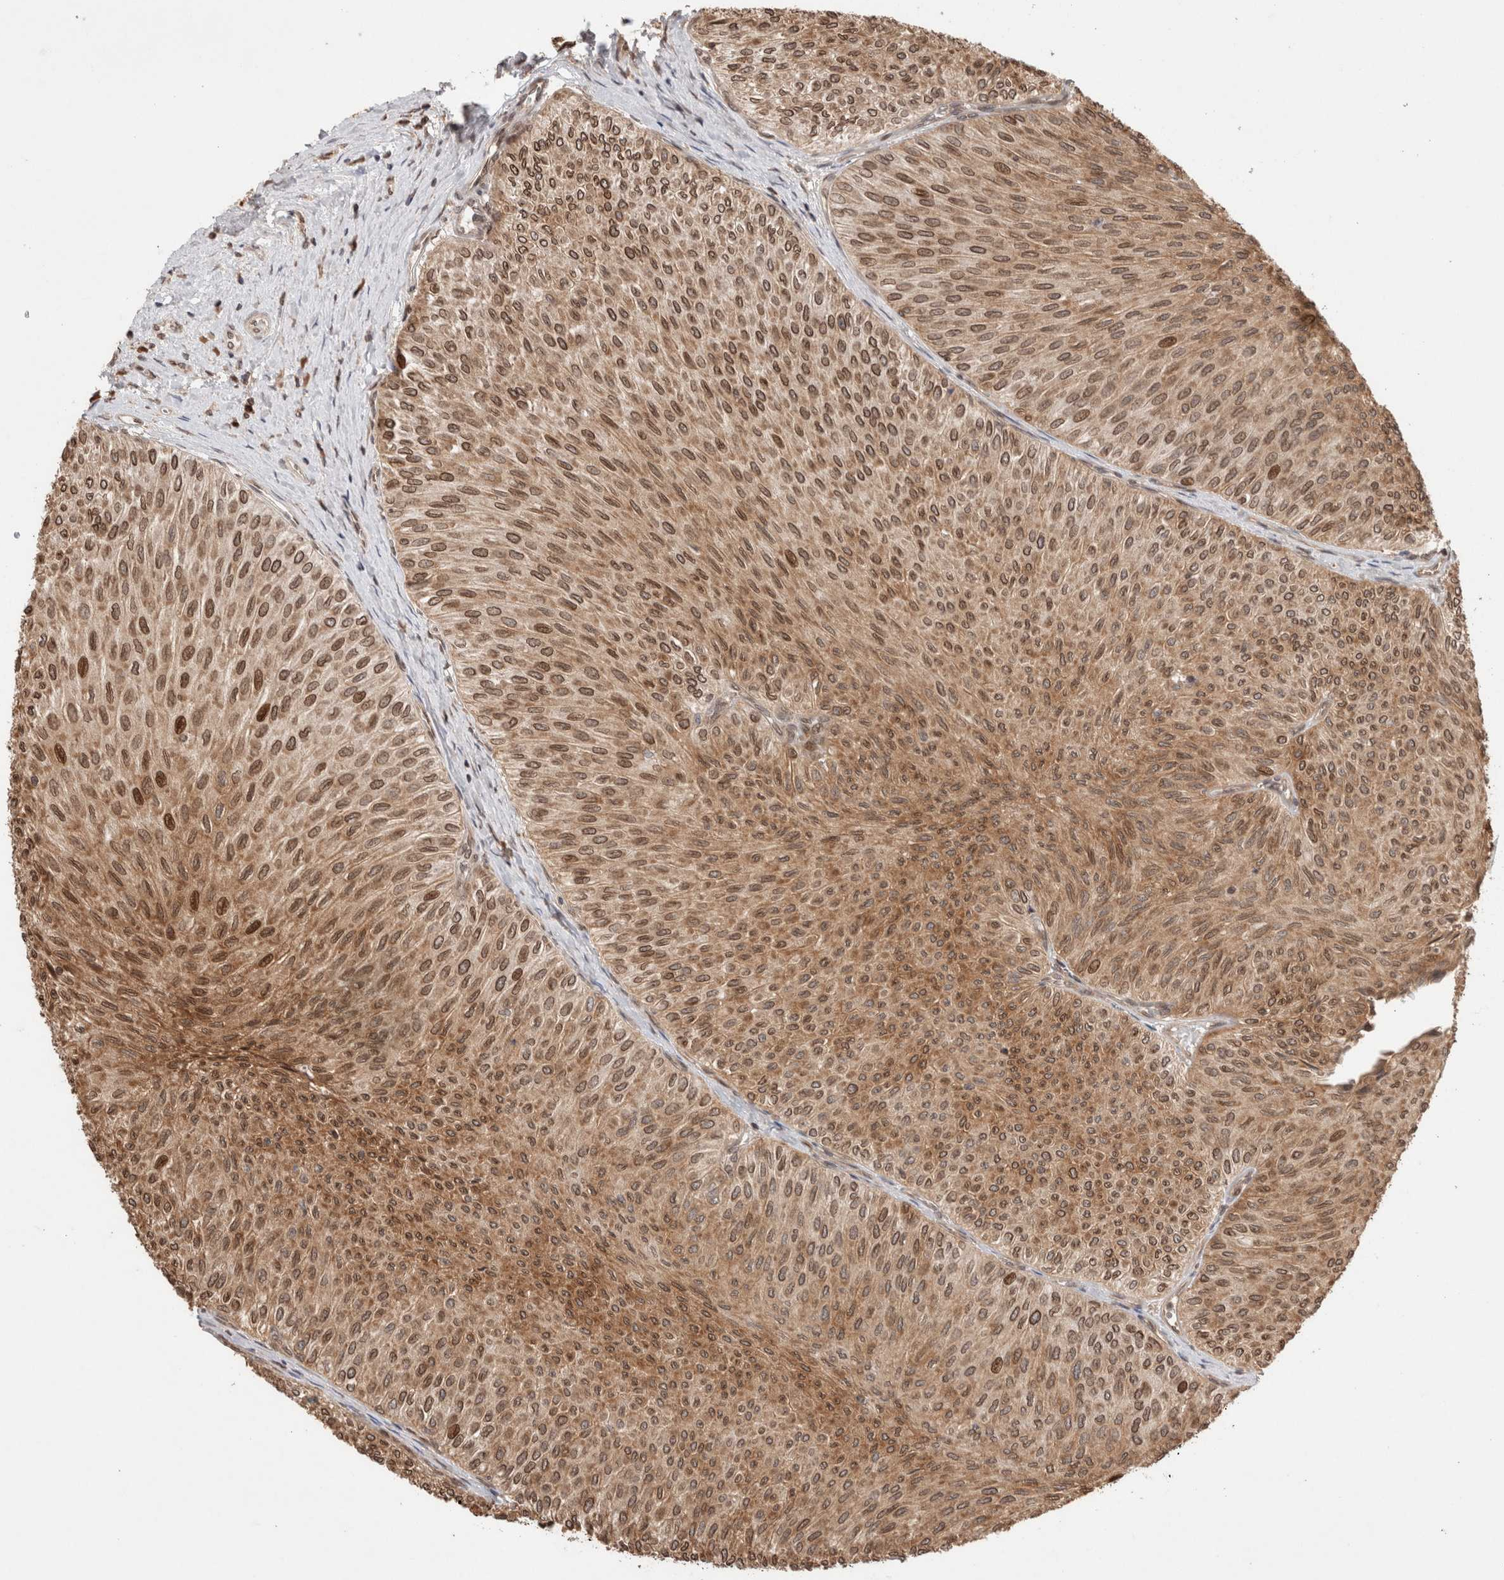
{"staining": {"intensity": "moderate", "quantity": ">75%", "location": "cytoplasmic/membranous,nuclear"}, "tissue": "urothelial cancer", "cell_type": "Tumor cells", "image_type": "cancer", "snomed": [{"axis": "morphology", "description": "Urothelial carcinoma, Low grade"}, {"axis": "topography", "description": "Urinary bladder"}], "caption": "Urothelial cancer stained for a protein (brown) displays moderate cytoplasmic/membranous and nuclear positive positivity in about >75% of tumor cells.", "gene": "TPR", "patient": {"sex": "male", "age": 78}}